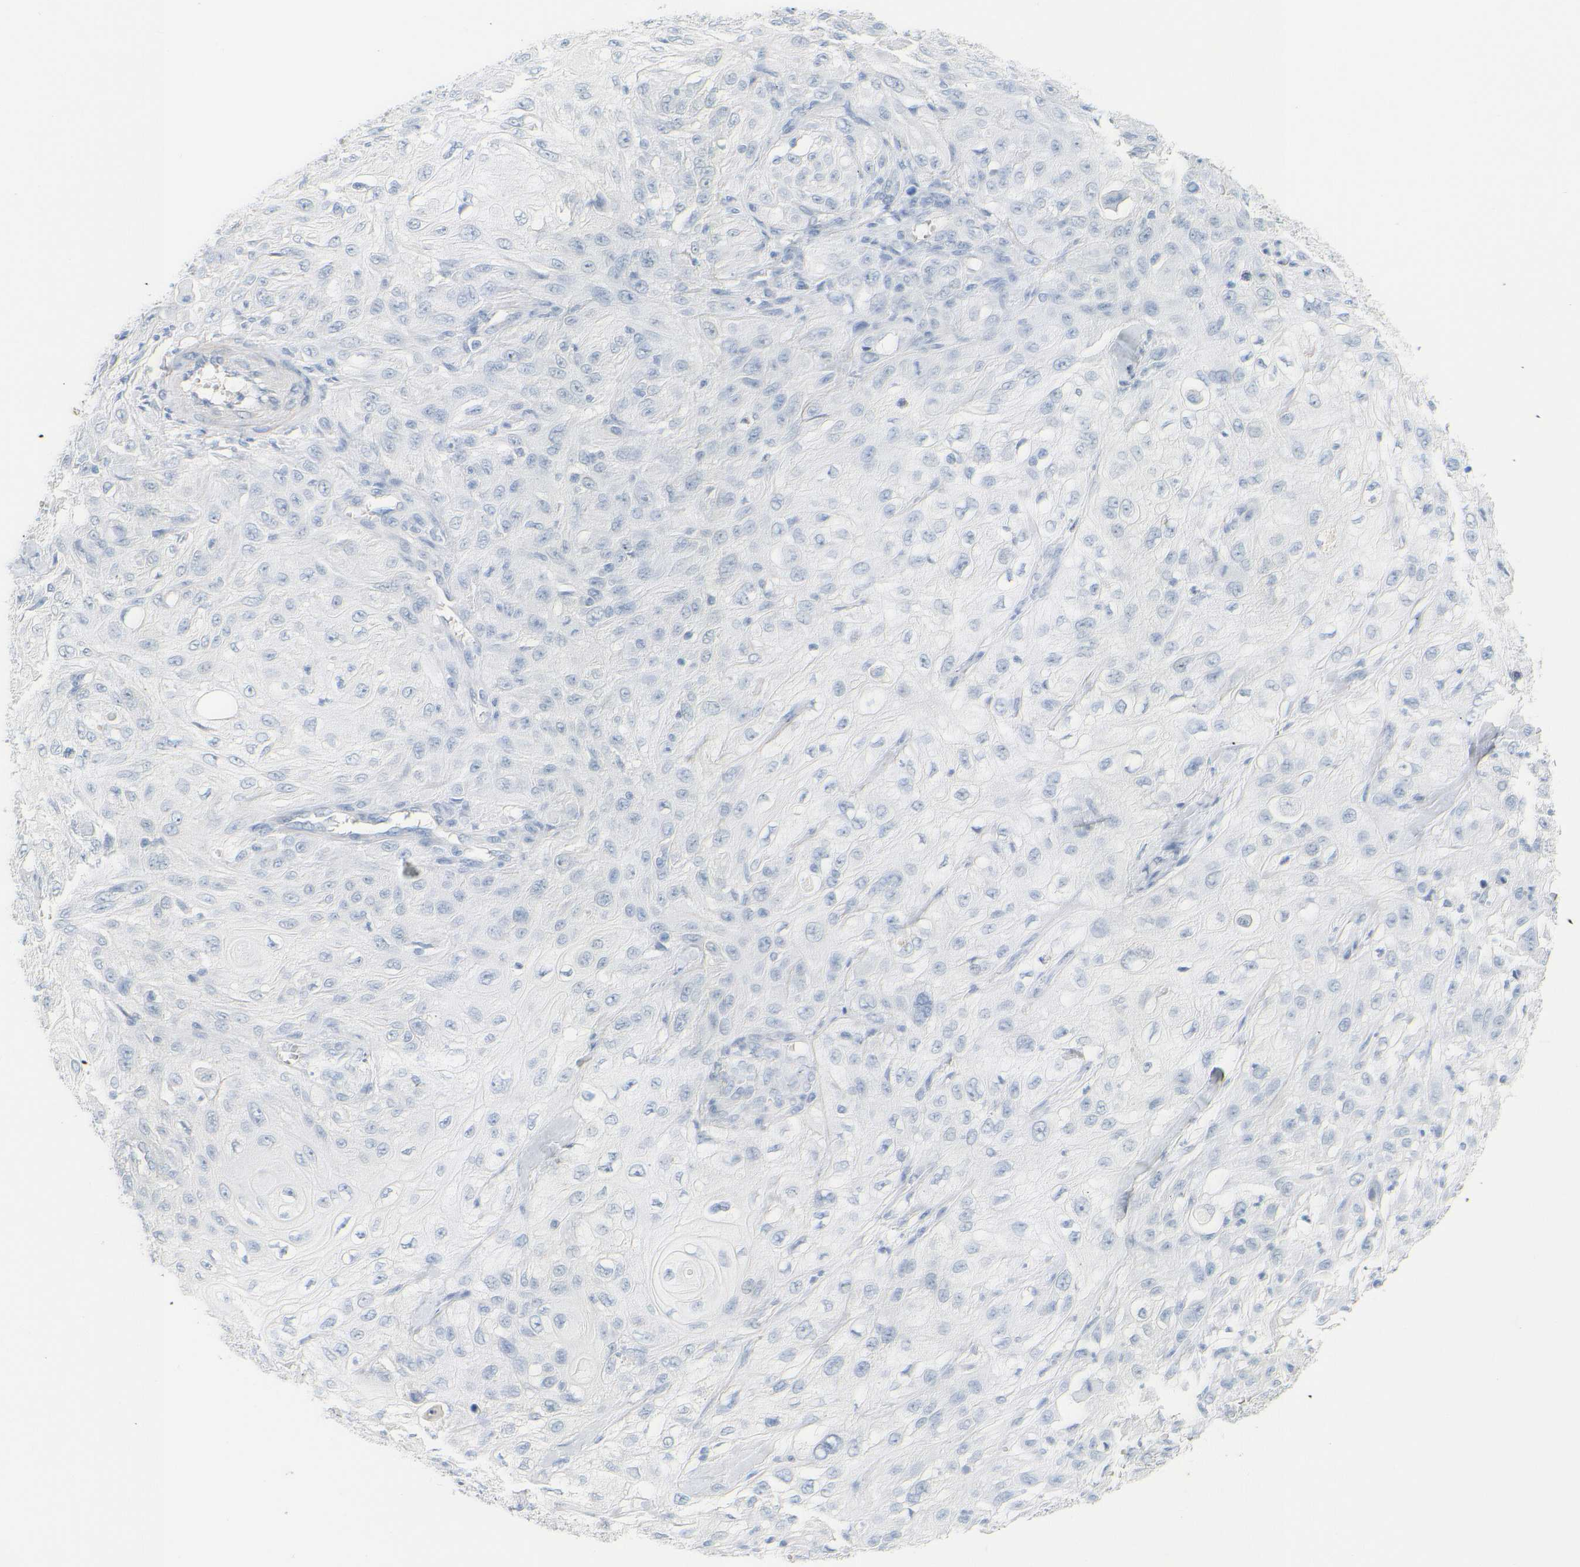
{"staining": {"intensity": "negative", "quantity": "none", "location": "none"}, "tissue": "skin cancer", "cell_type": "Tumor cells", "image_type": "cancer", "snomed": [{"axis": "morphology", "description": "Squamous cell carcinoma, NOS"}, {"axis": "morphology", "description": "Squamous cell carcinoma, metastatic, NOS"}, {"axis": "topography", "description": "Skin"}, {"axis": "topography", "description": "Lymph node"}], "caption": "DAB (3,3'-diaminobenzidine) immunohistochemical staining of human skin squamous cell carcinoma exhibits no significant positivity in tumor cells.", "gene": "OPN1SW", "patient": {"sex": "male", "age": 75}}